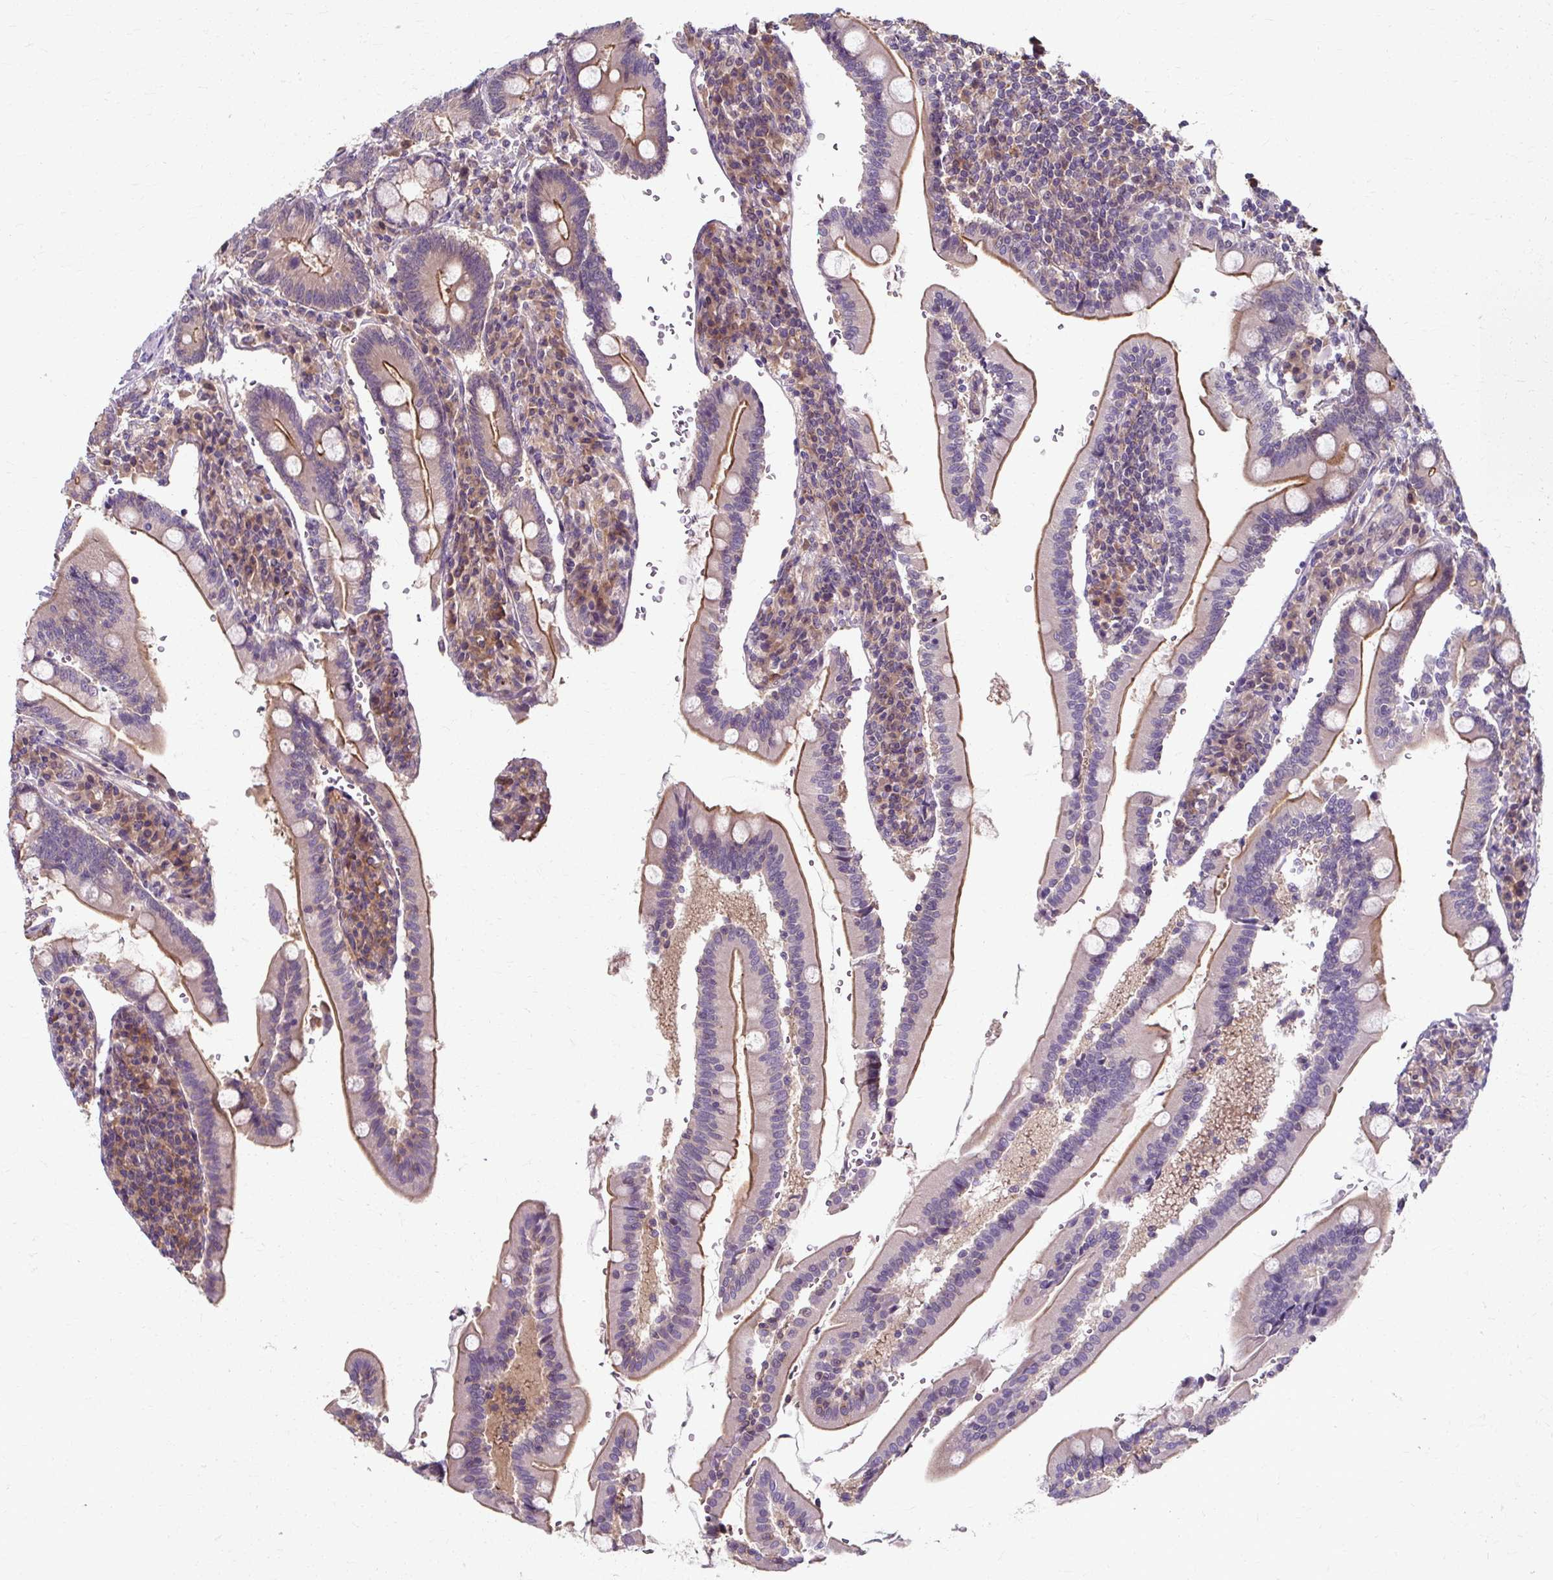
{"staining": {"intensity": "moderate", "quantity": "25%-75%", "location": "cytoplasmic/membranous"}, "tissue": "duodenum", "cell_type": "Glandular cells", "image_type": "normal", "snomed": [{"axis": "morphology", "description": "Normal tissue, NOS"}, {"axis": "topography", "description": "Duodenum"}], "caption": "Duodenum stained for a protein shows moderate cytoplasmic/membranous positivity in glandular cells.", "gene": "ZNF555", "patient": {"sex": "female", "age": 67}}